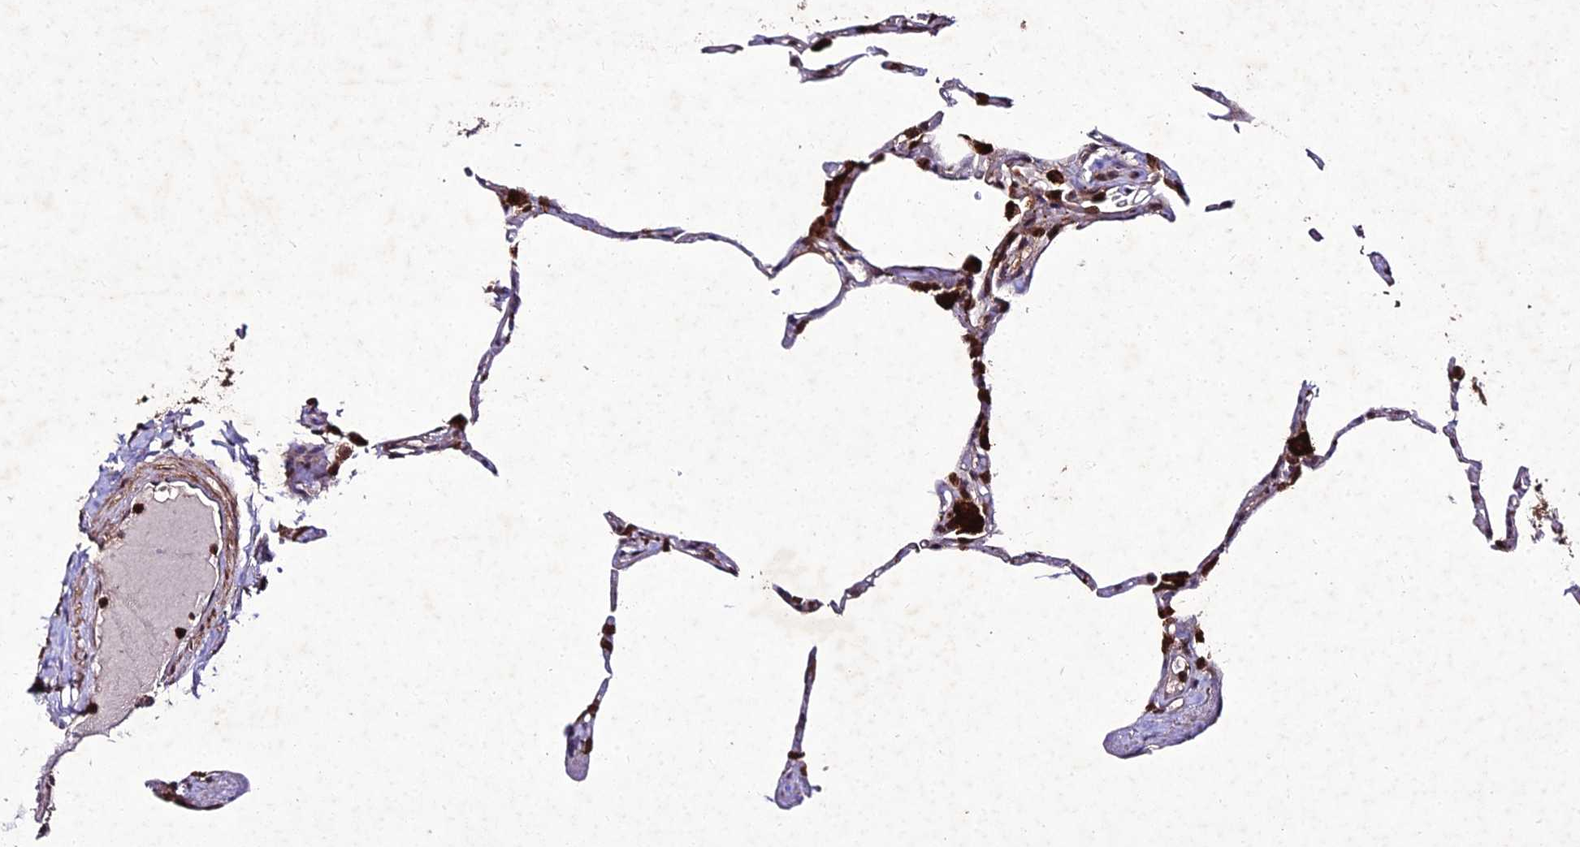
{"staining": {"intensity": "moderate", "quantity": "25%-75%", "location": "cytoplasmic/membranous"}, "tissue": "lung", "cell_type": "Alveolar cells", "image_type": "normal", "snomed": [{"axis": "morphology", "description": "Normal tissue, NOS"}, {"axis": "topography", "description": "Lung"}], "caption": "Protein staining of unremarkable lung demonstrates moderate cytoplasmic/membranous staining in about 25%-75% of alveolar cells.", "gene": "ZNF766", "patient": {"sex": "male", "age": 65}}